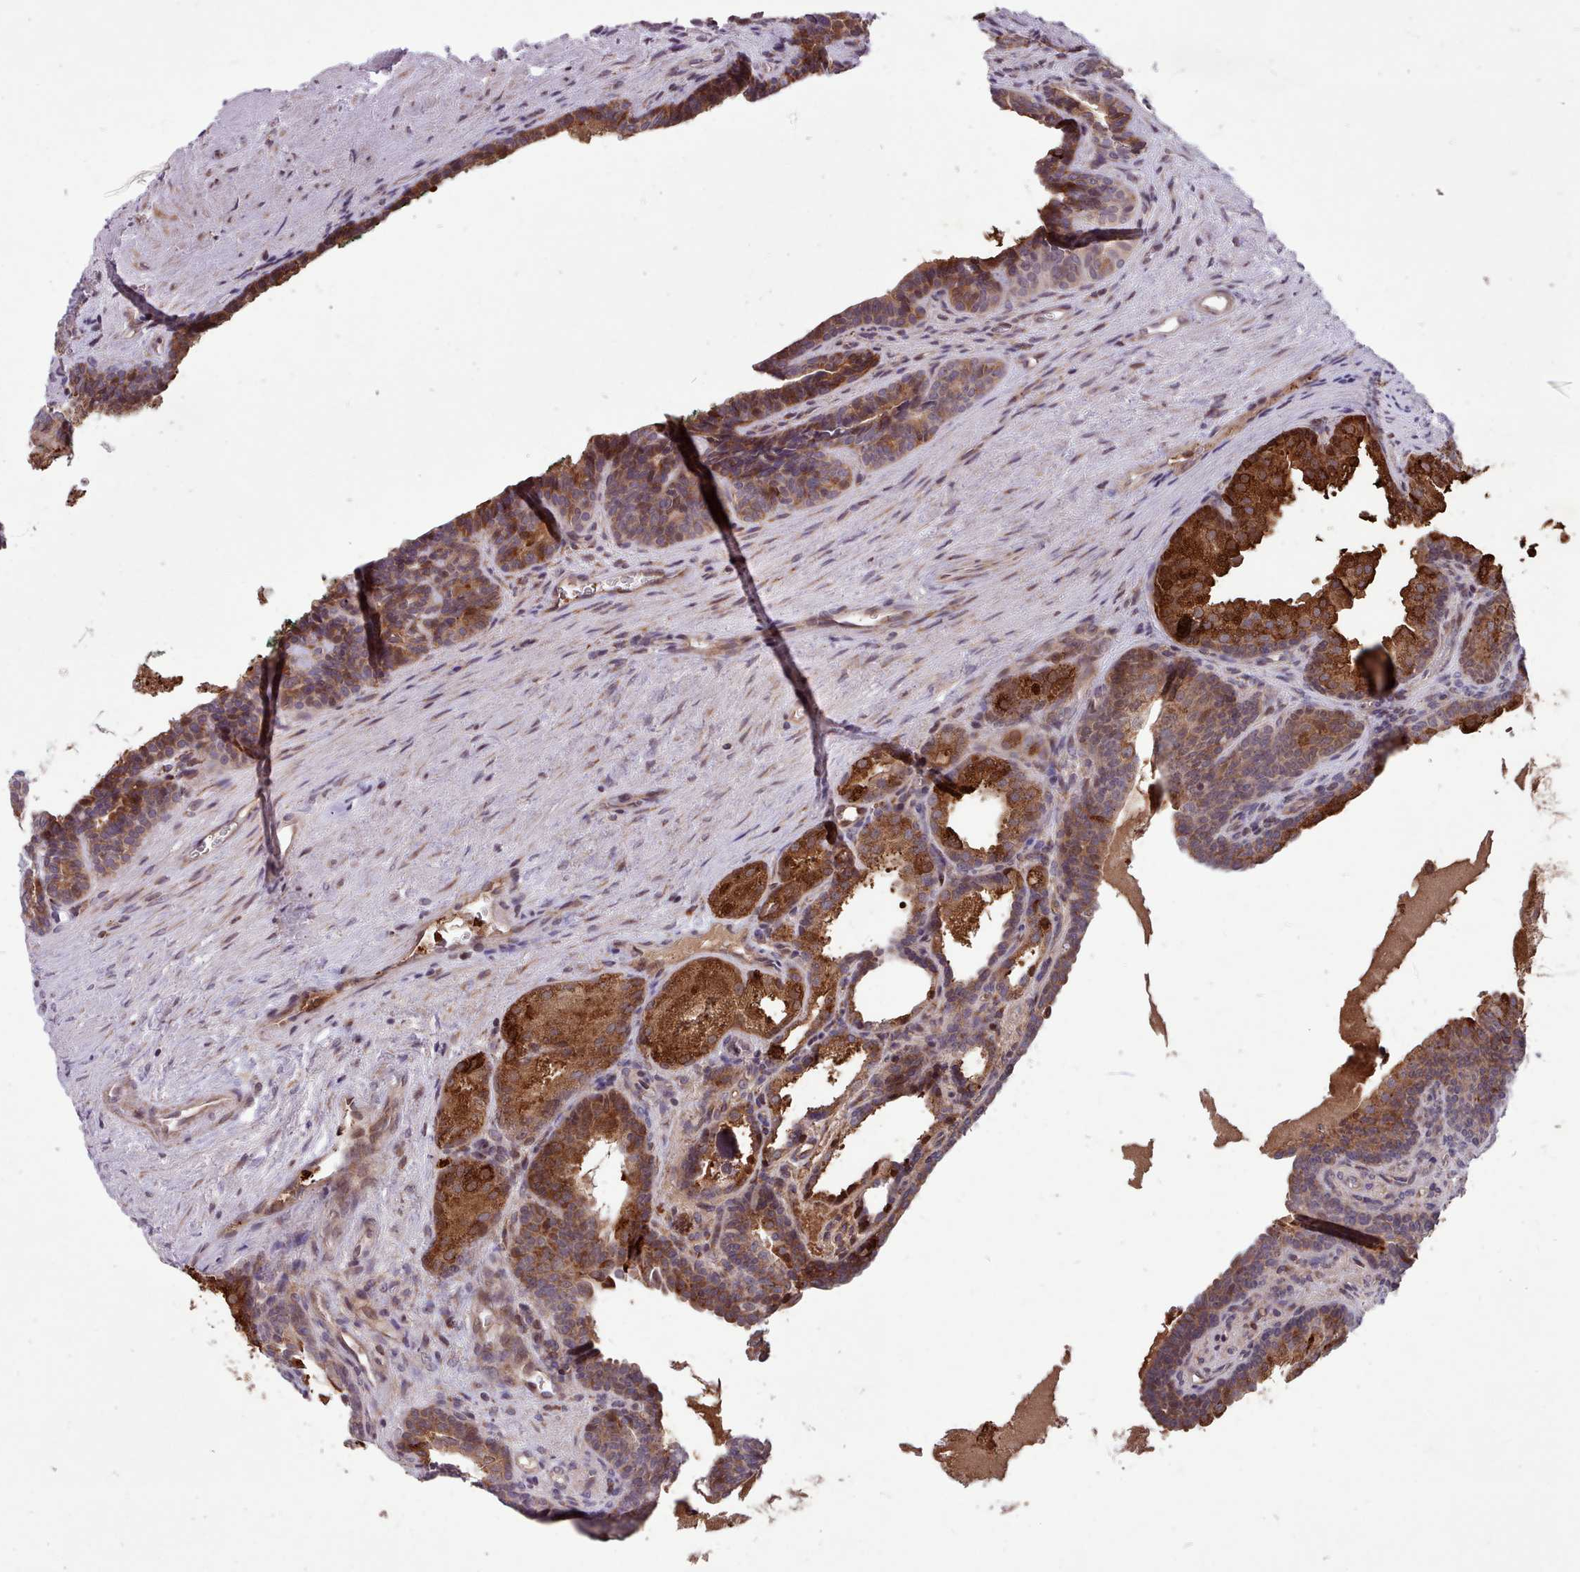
{"staining": {"intensity": "strong", "quantity": ">75%", "location": "cytoplasmic/membranous"}, "tissue": "prostate cancer", "cell_type": "Tumor cells", "image_type": "cancer", "snomed": [{"axis": "morphology", "description": "Adenocarcinoma, High grade"}, {"axis": "topography", "description": "Prostate"}], "caption": "Protein expression analysis of human prostate adenocarcinoma (high-grade) reveals strong cytoplasmic/membranous positivity in about >75% of tumor cells.", "gene": "TTLL3", "patient": {"sex": "male", "age": 62}}